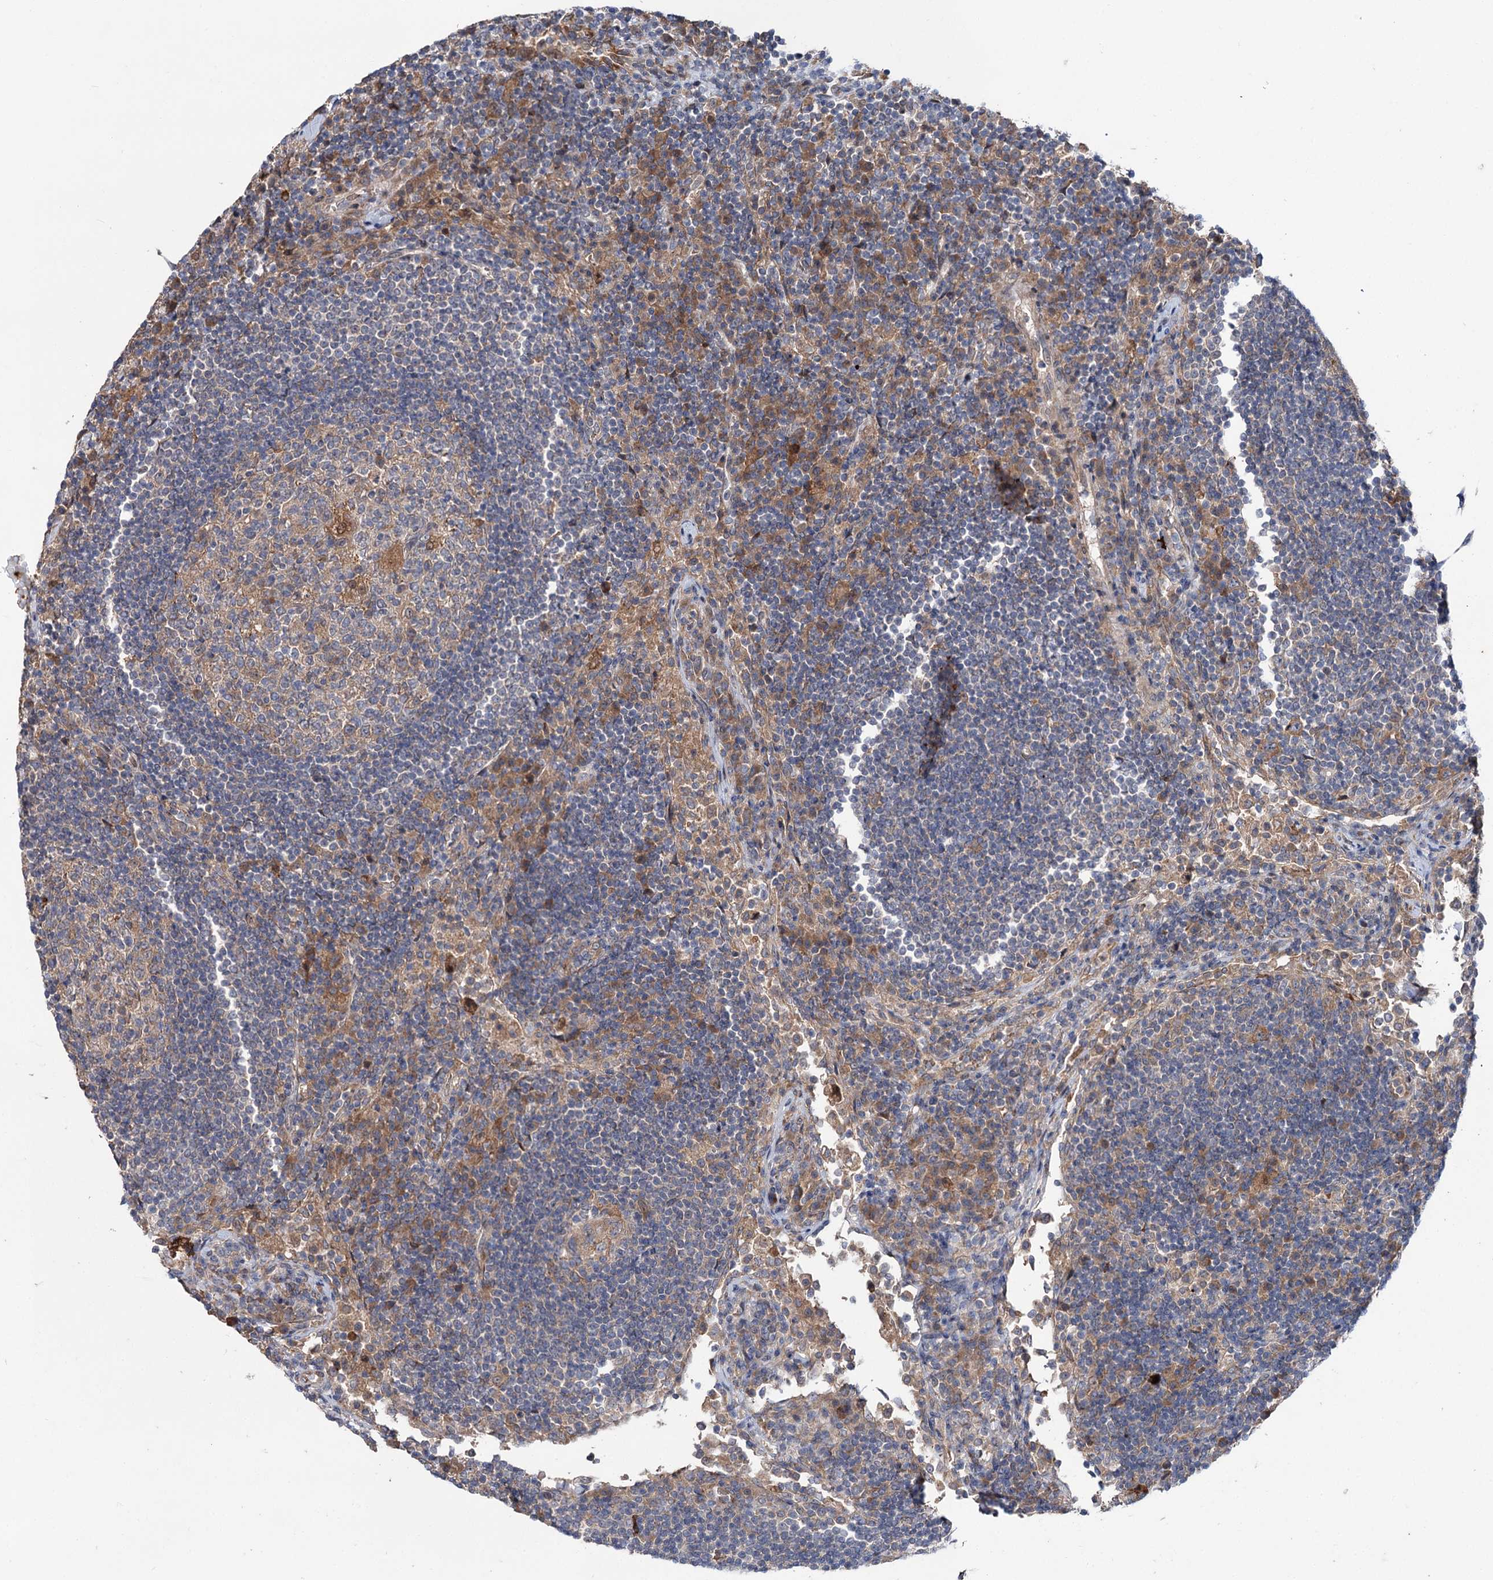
{"staining": {"intensity": "weak", "quantity": "25%-75%", "location": "cytoplasmic/membranous"}, "tissue": "lymph node", "cell_type": "Germinal center cells", "image_type": "normal", "snomed": [{"axis": "morphology", "description": "Normal tissue, NOS"}, {"axis": "topography", "description": "Lymph node"}], "caption": "Immunohistochemistry (DAB) staining of normal human lymph node demonstrates weak cytoplasmic/membranous protein positivity in approximately 25%-75% of germinal center cells. (IHC, brightfield microscopy, high magnification).", "gene": "PTPN3", "patient": {"sex": "female", "age": 53}}